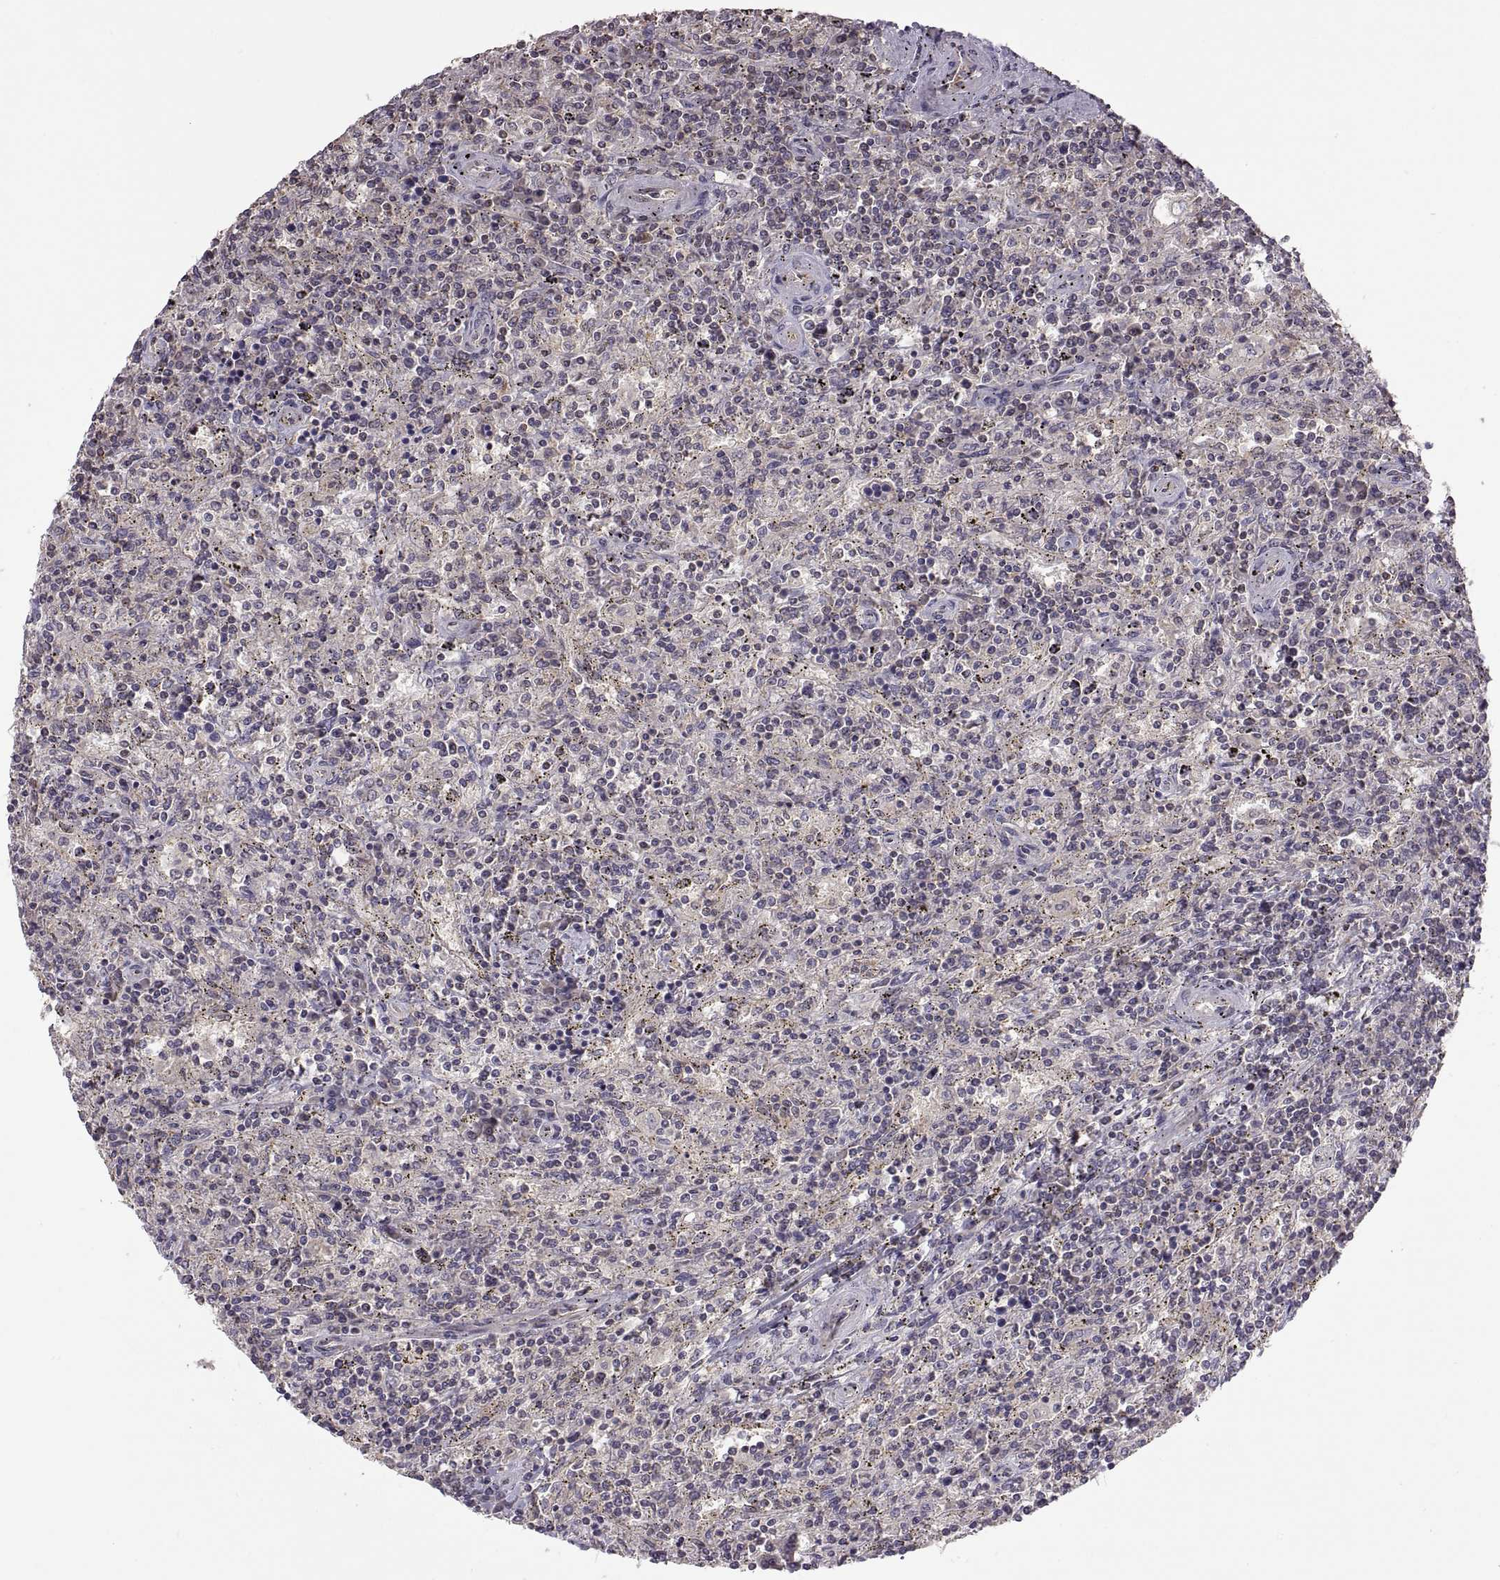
{"staining": {"intensity": "negative", "quantity": "none", "location": "none"}, "tissue": "lymphoma", "cell_type": "Tumor cells", "image_type": "cancer", "snomed": [{"axis": "morphology", "description": "Malignant lymphoma, non-Hodgkin's type, Low grade"}, {"axis": "topography", "description": "Spleen"}], "caption": "This histopathology image is of malignant lymphoma, non-Hodgkin's type (low-grade) stained with immunohistochemistry (IHC) to label a protein in brown with the nuclei are counter-stained blue. There is no expression in tumor cells. The staining is performed using DAB (3,3'-diaminobenzidine) brown chromogen with nuclei counter-stained in using hematoxylin.", "gene": "NMNAT2", "patient": {"sex": "male", "age": 62}}